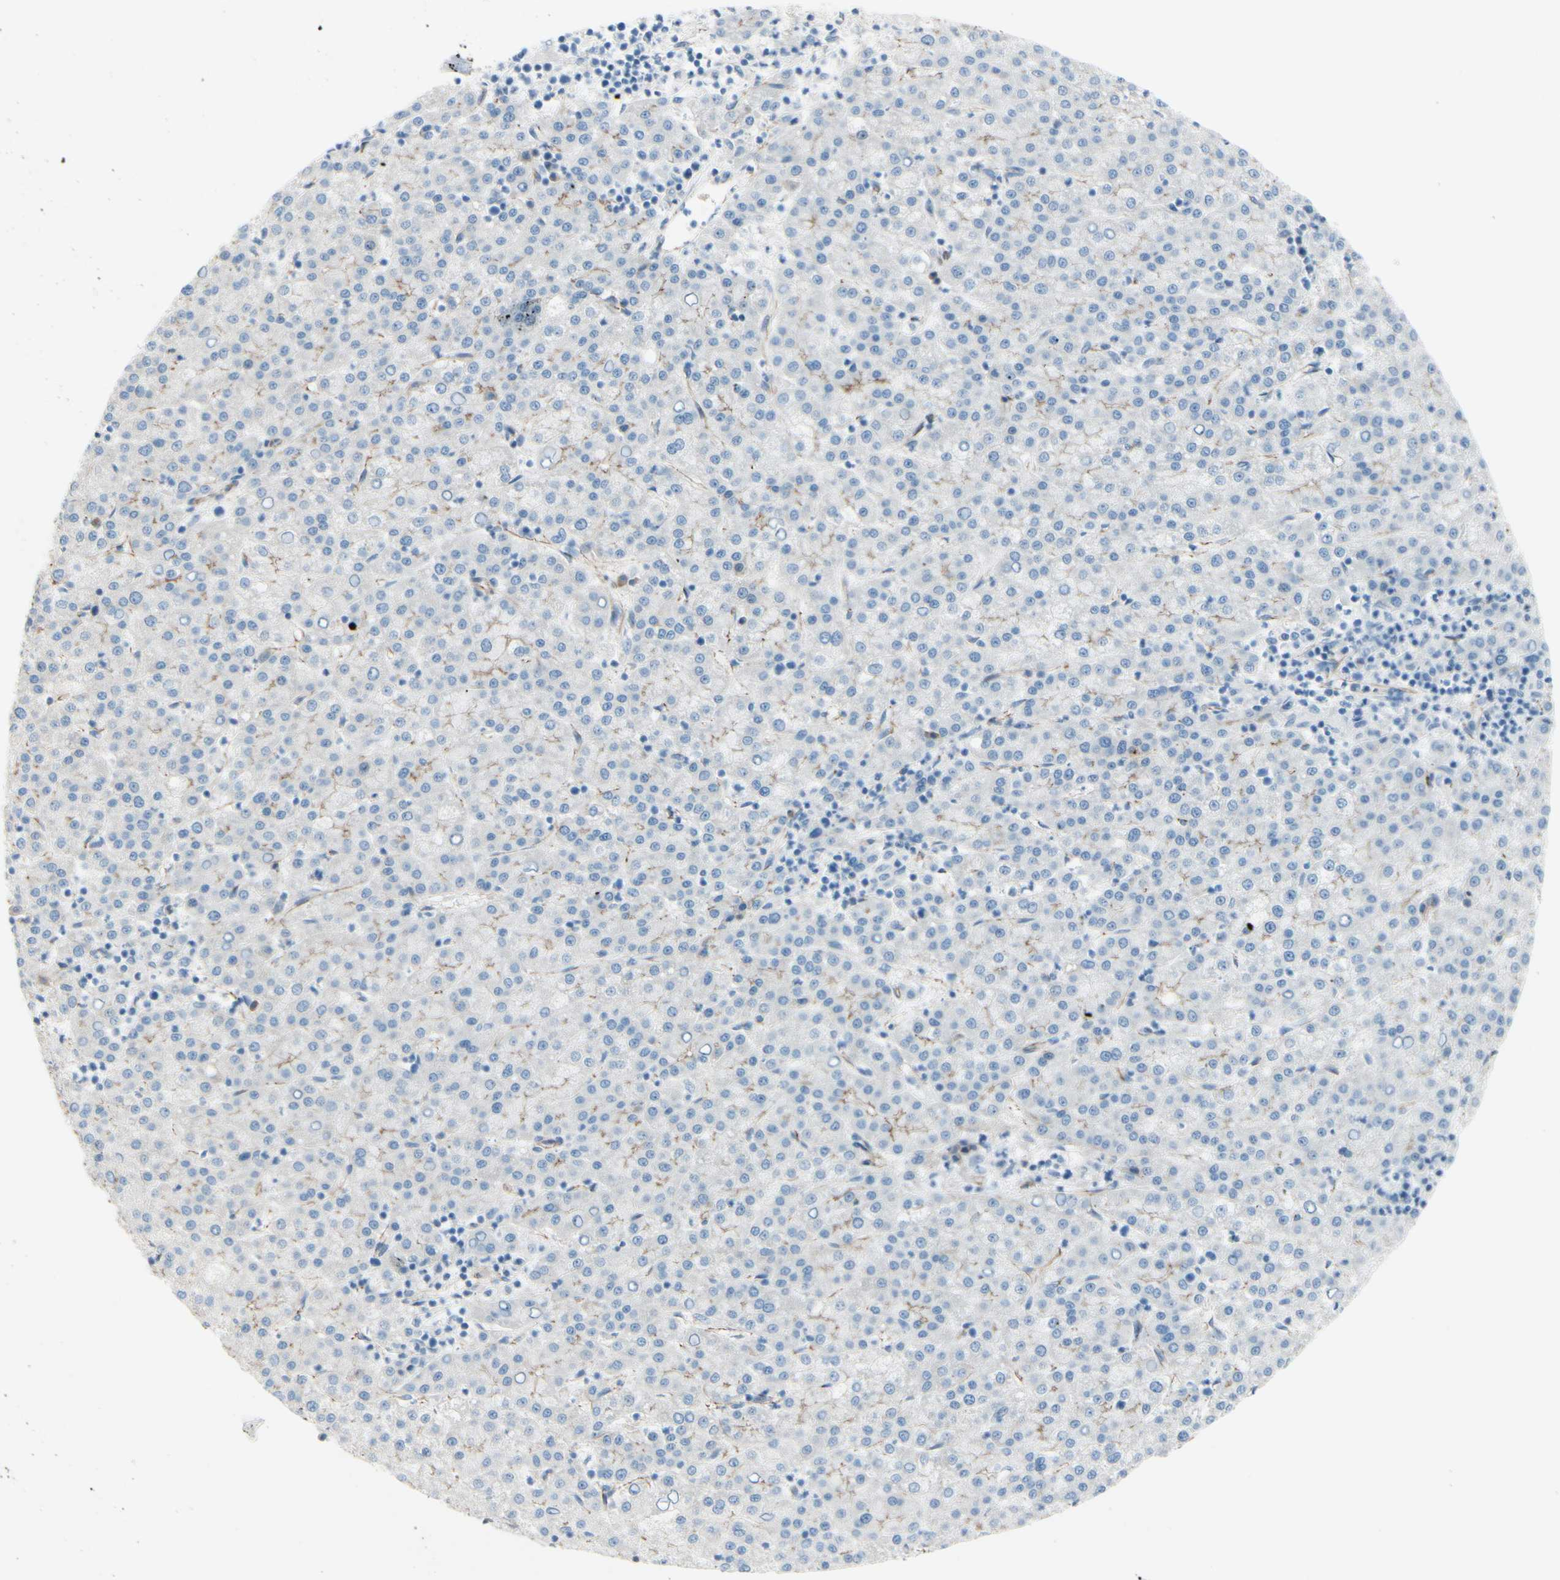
{"staining": {"intensity": "negative", "quantity": "none", "location": "none"}, "tissue": "liver cancer", "cell_type": "Tumor cells", "image_type": "cancer", "snomed": [{"axis": "morphology", "description": "Carcinoma, Hepatocellular, NOS"}, {"axis": "topography", "description": "Liver"}], "caption": "DAB immunohistochemical staining of human liver cancer (hepatocellular carcinoma) demonstrates no significant staining in tumor cells.", "gene": "TJP1", "patient": {"sex": "female", "age": 58}}